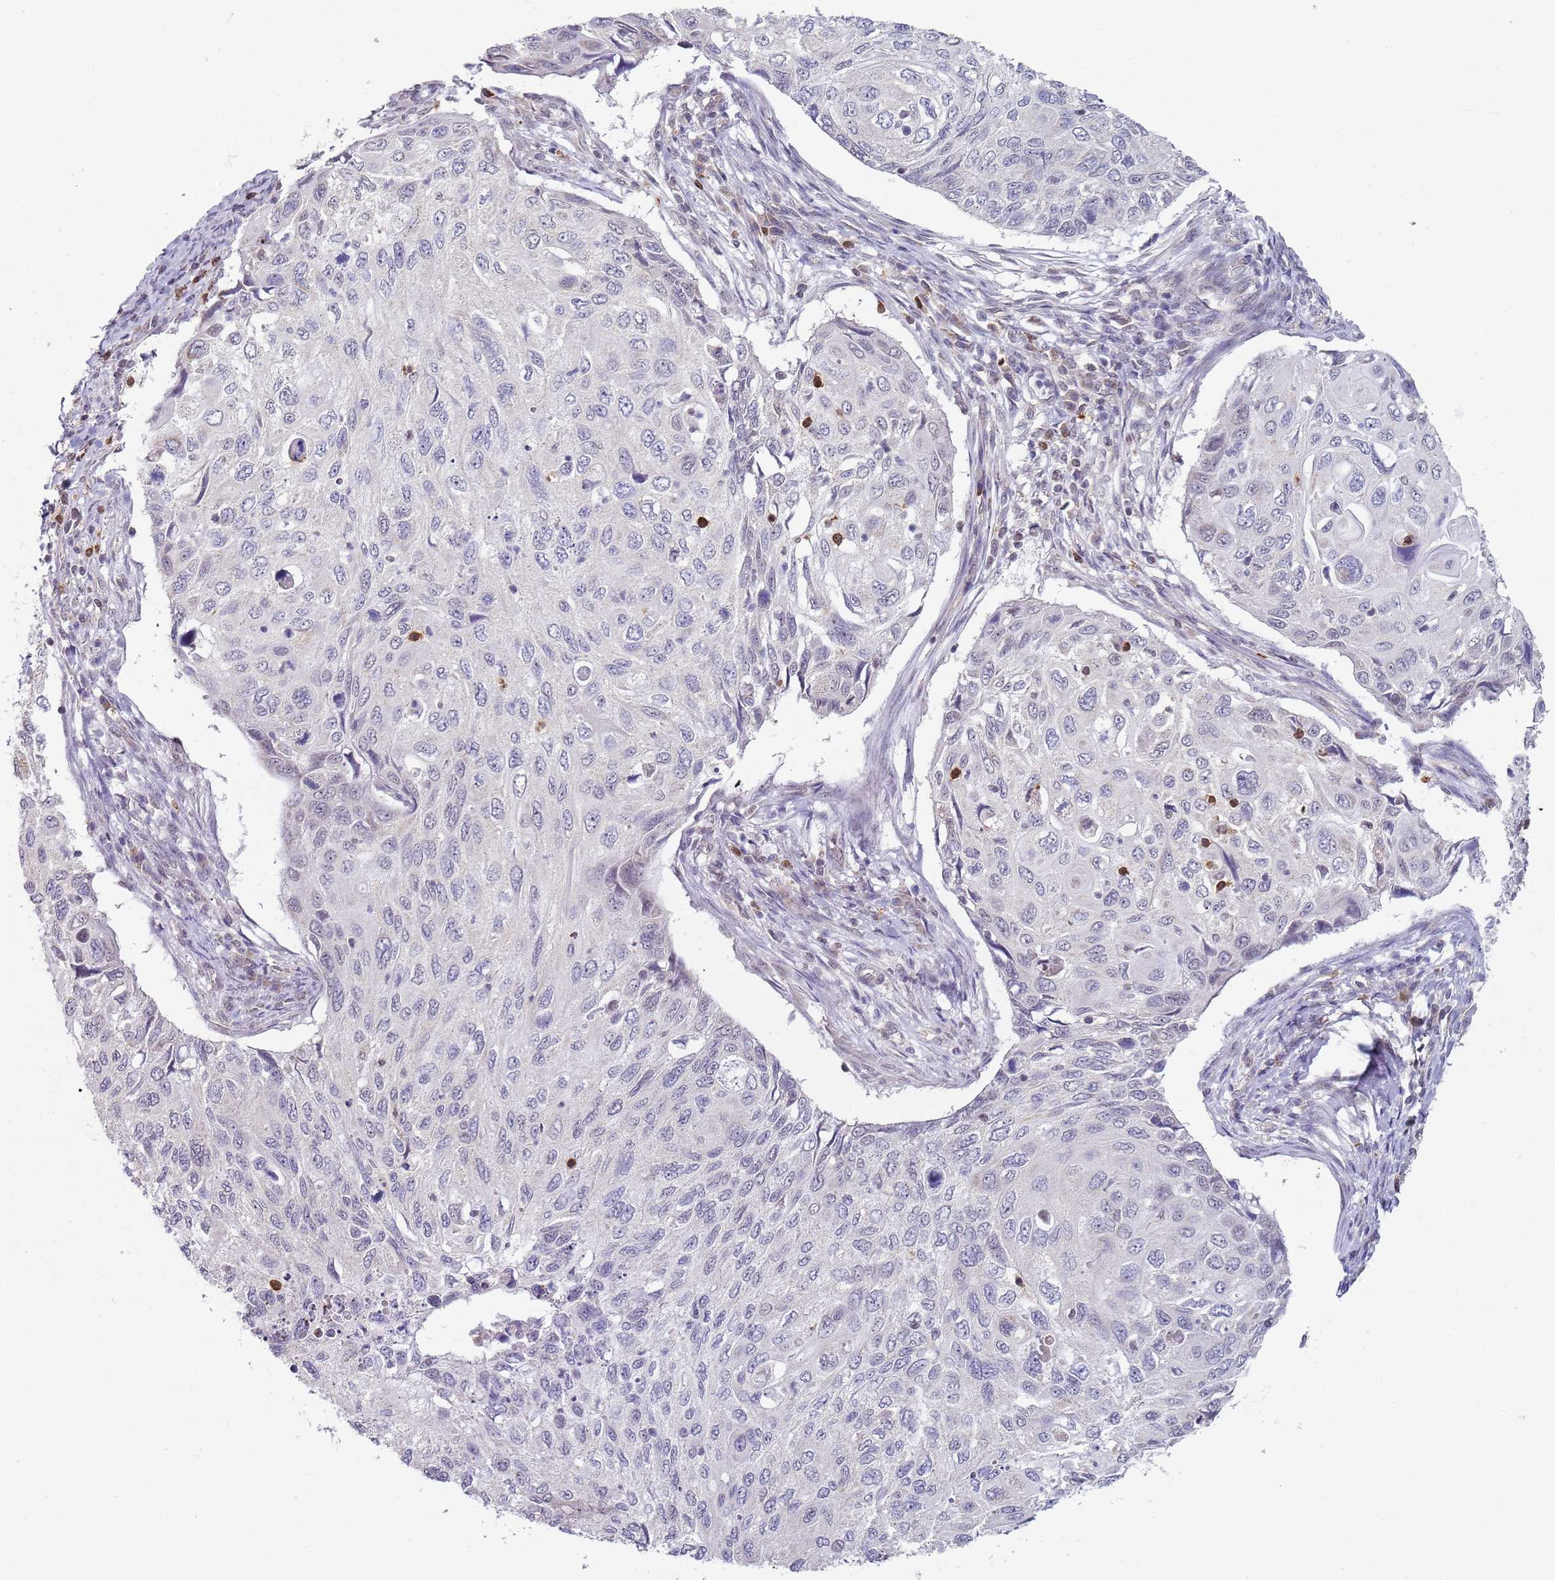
{"staining": {"intensity": "negative", "quantity": "none", "location": "none"}, "tissue": "cervical cancer", "cell_type": "Tumor cells", "image_type": "cancer", "snomed": [{"axis": "morphology", "description": "Squamous cell carcinoma, NOS"}, {"axis": "topography", "description": "Cervix"}], "caption": "Photomicrograph shows no protein positivity in tumor cells of cervical cancer tissue.", "gene": "SMARCAL1", "patient": {"sex": "female", "age": 70}}